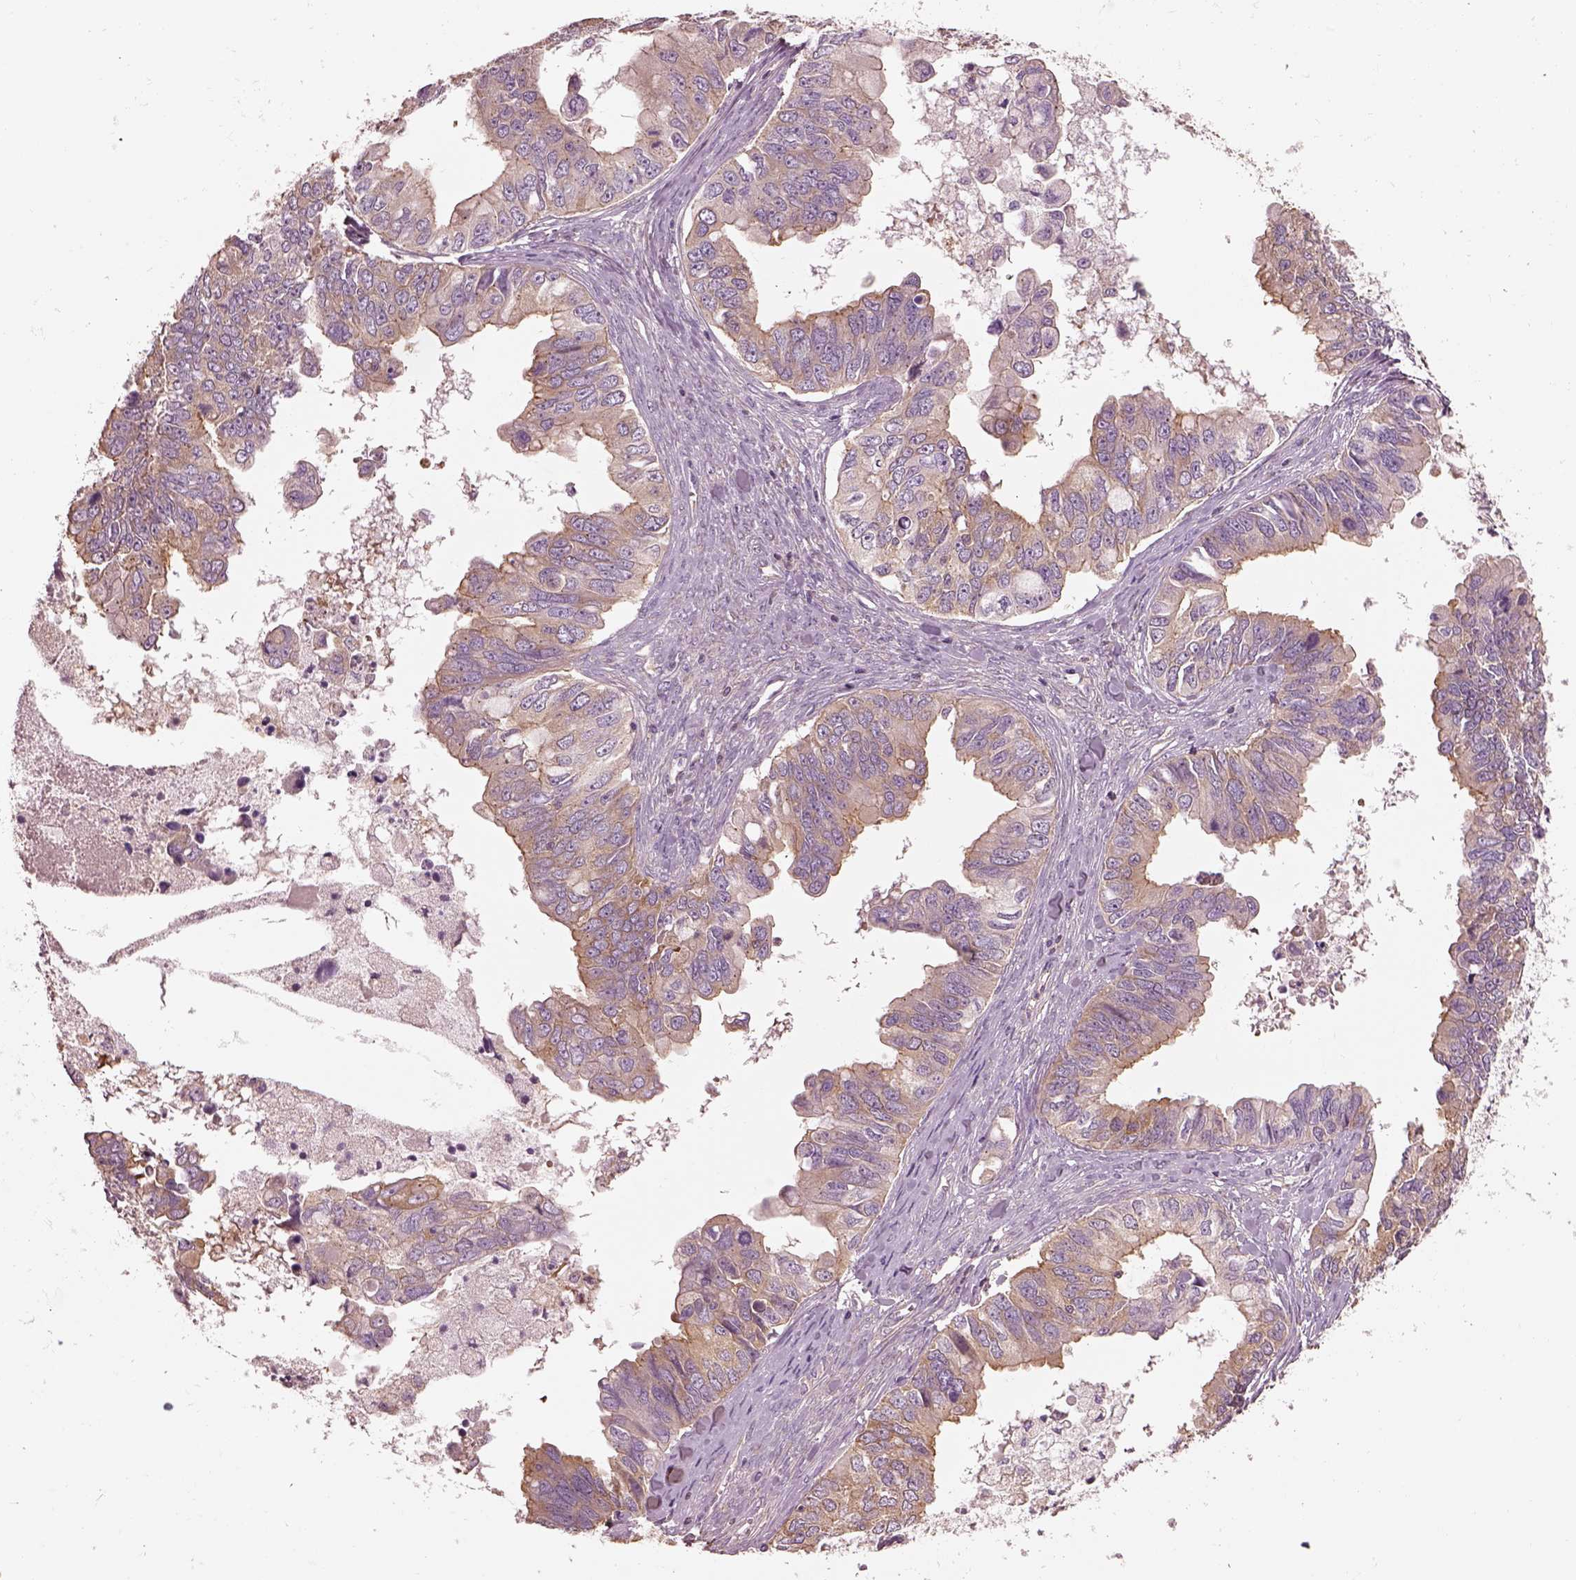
{"staining": {"intensity": "moderate", "quantity": "<25%", "location": "cytoplasmic/membranous"}, "tissue": "ovarian cancer", "cell_type": "Tumor cells", "image_type": "cancer", "snomed": [{"axis": "morphology", "description": "Cystadenocarcinoma, mucinous, NOS"}, {"axis": "topography", "description": "Ovary"}], "caption": "Immunohistochemical staining of human ovarian cancer shows low levels of moderate cytoplasmic/membranous protein positivity in about <25% of tumor cells. (Brightfield microscopy of DAB IHC at high magnification).", "gene": "CAD", "patient": {"sex": "female", "age": 76}}